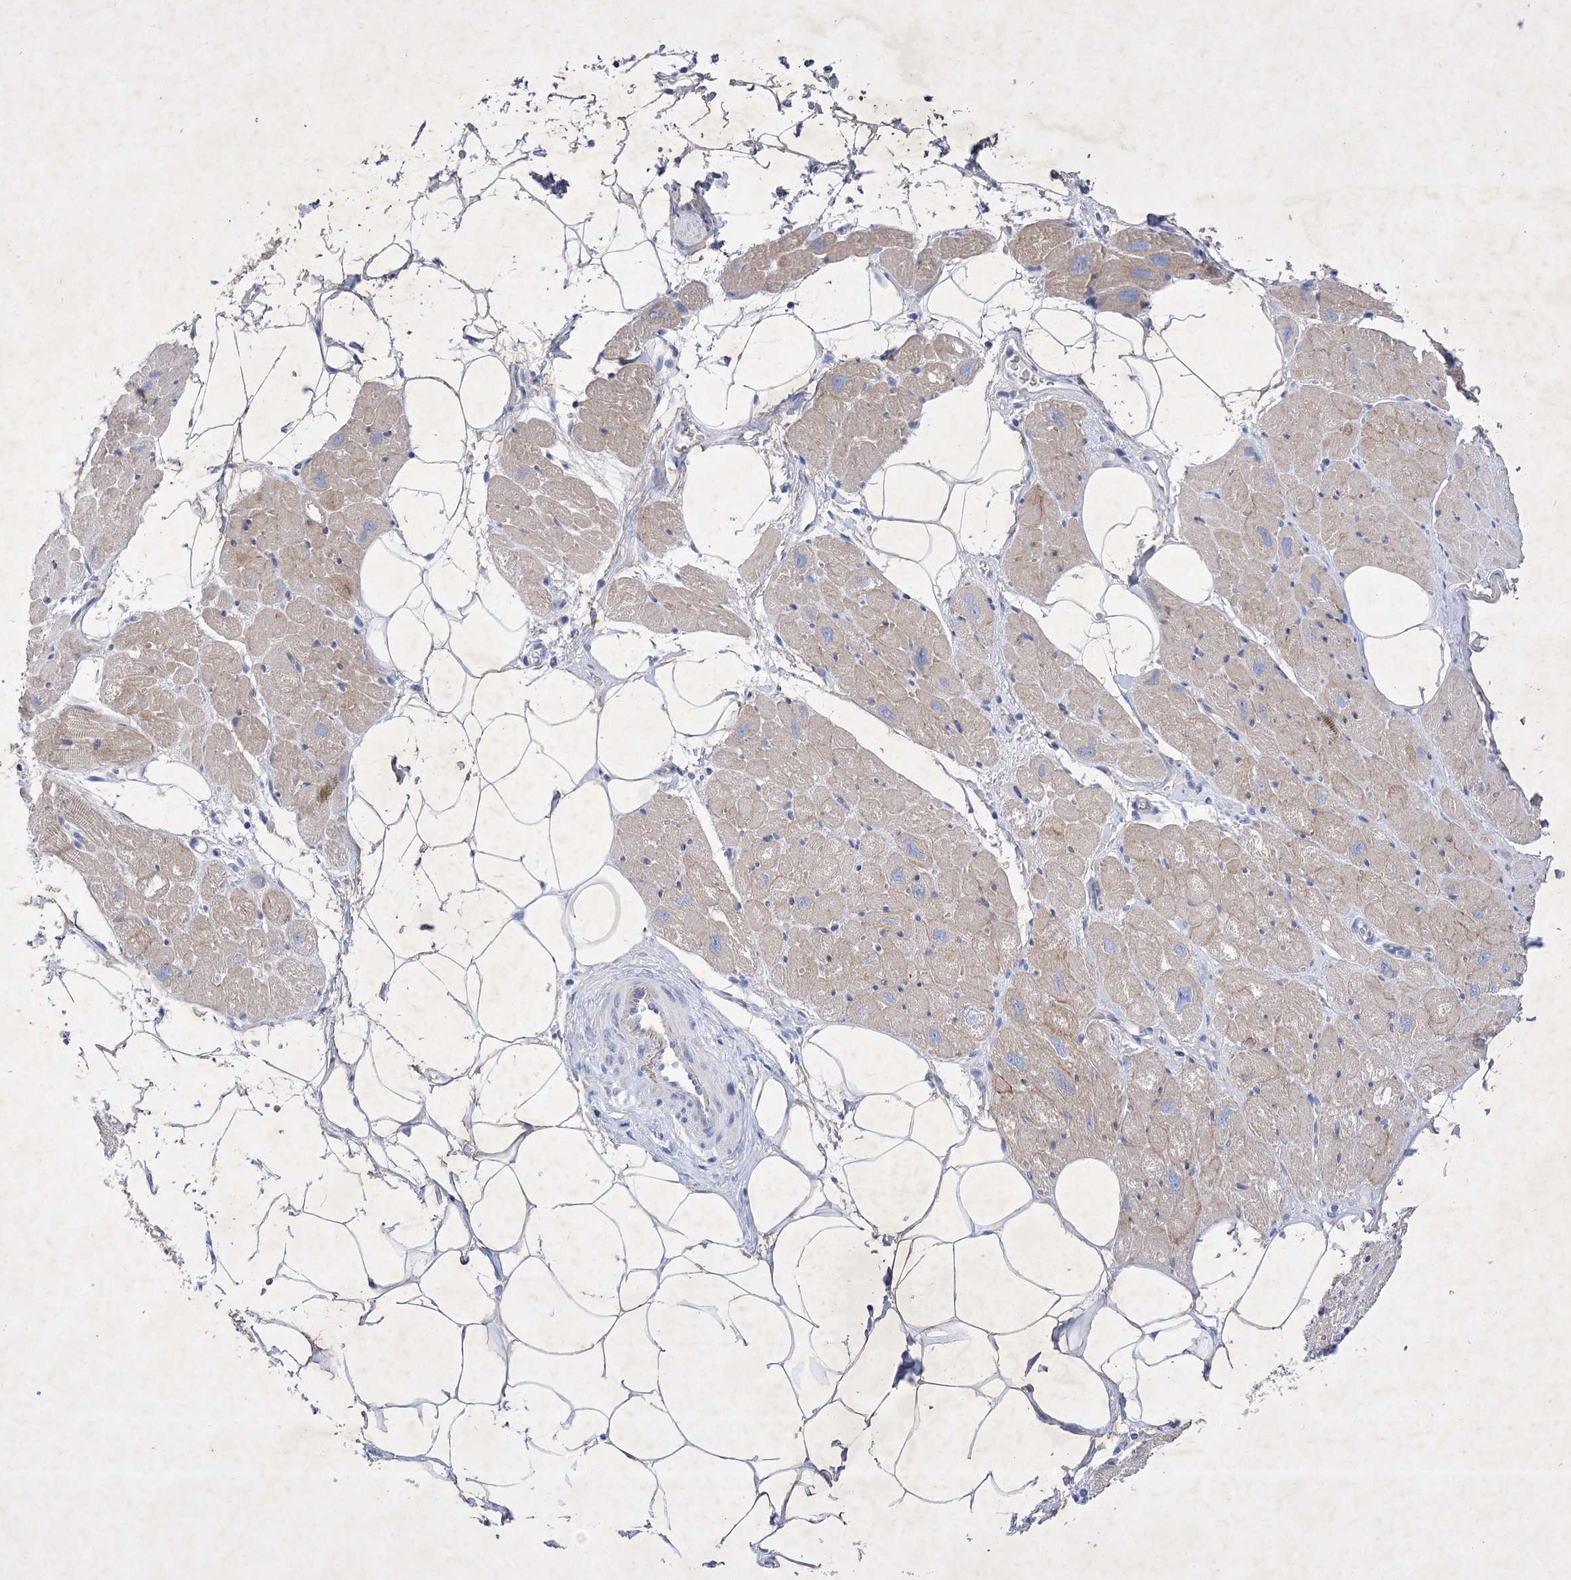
{"staining": {"intensity": "weak", "quantity": "<25%", "location": "cytoplasmic/membranous"}, "tissue": "heart muscle", "cell_type": "Cardiomyocytes", "image_type": "normal", "snomed": [{"axis": "morphology", "description": "Normal tissue, NOS"}, {"axis": "topography", "description": "Heart"}], "caption": "Protein analysis of benign heart muscle exhibits no significant positivity in cardiomyocytes. (DAB IHC visualized using brightfield microscopy, high magnification).", "gene": "GPN1", "patient": {"sex": "male", "age": 50}}